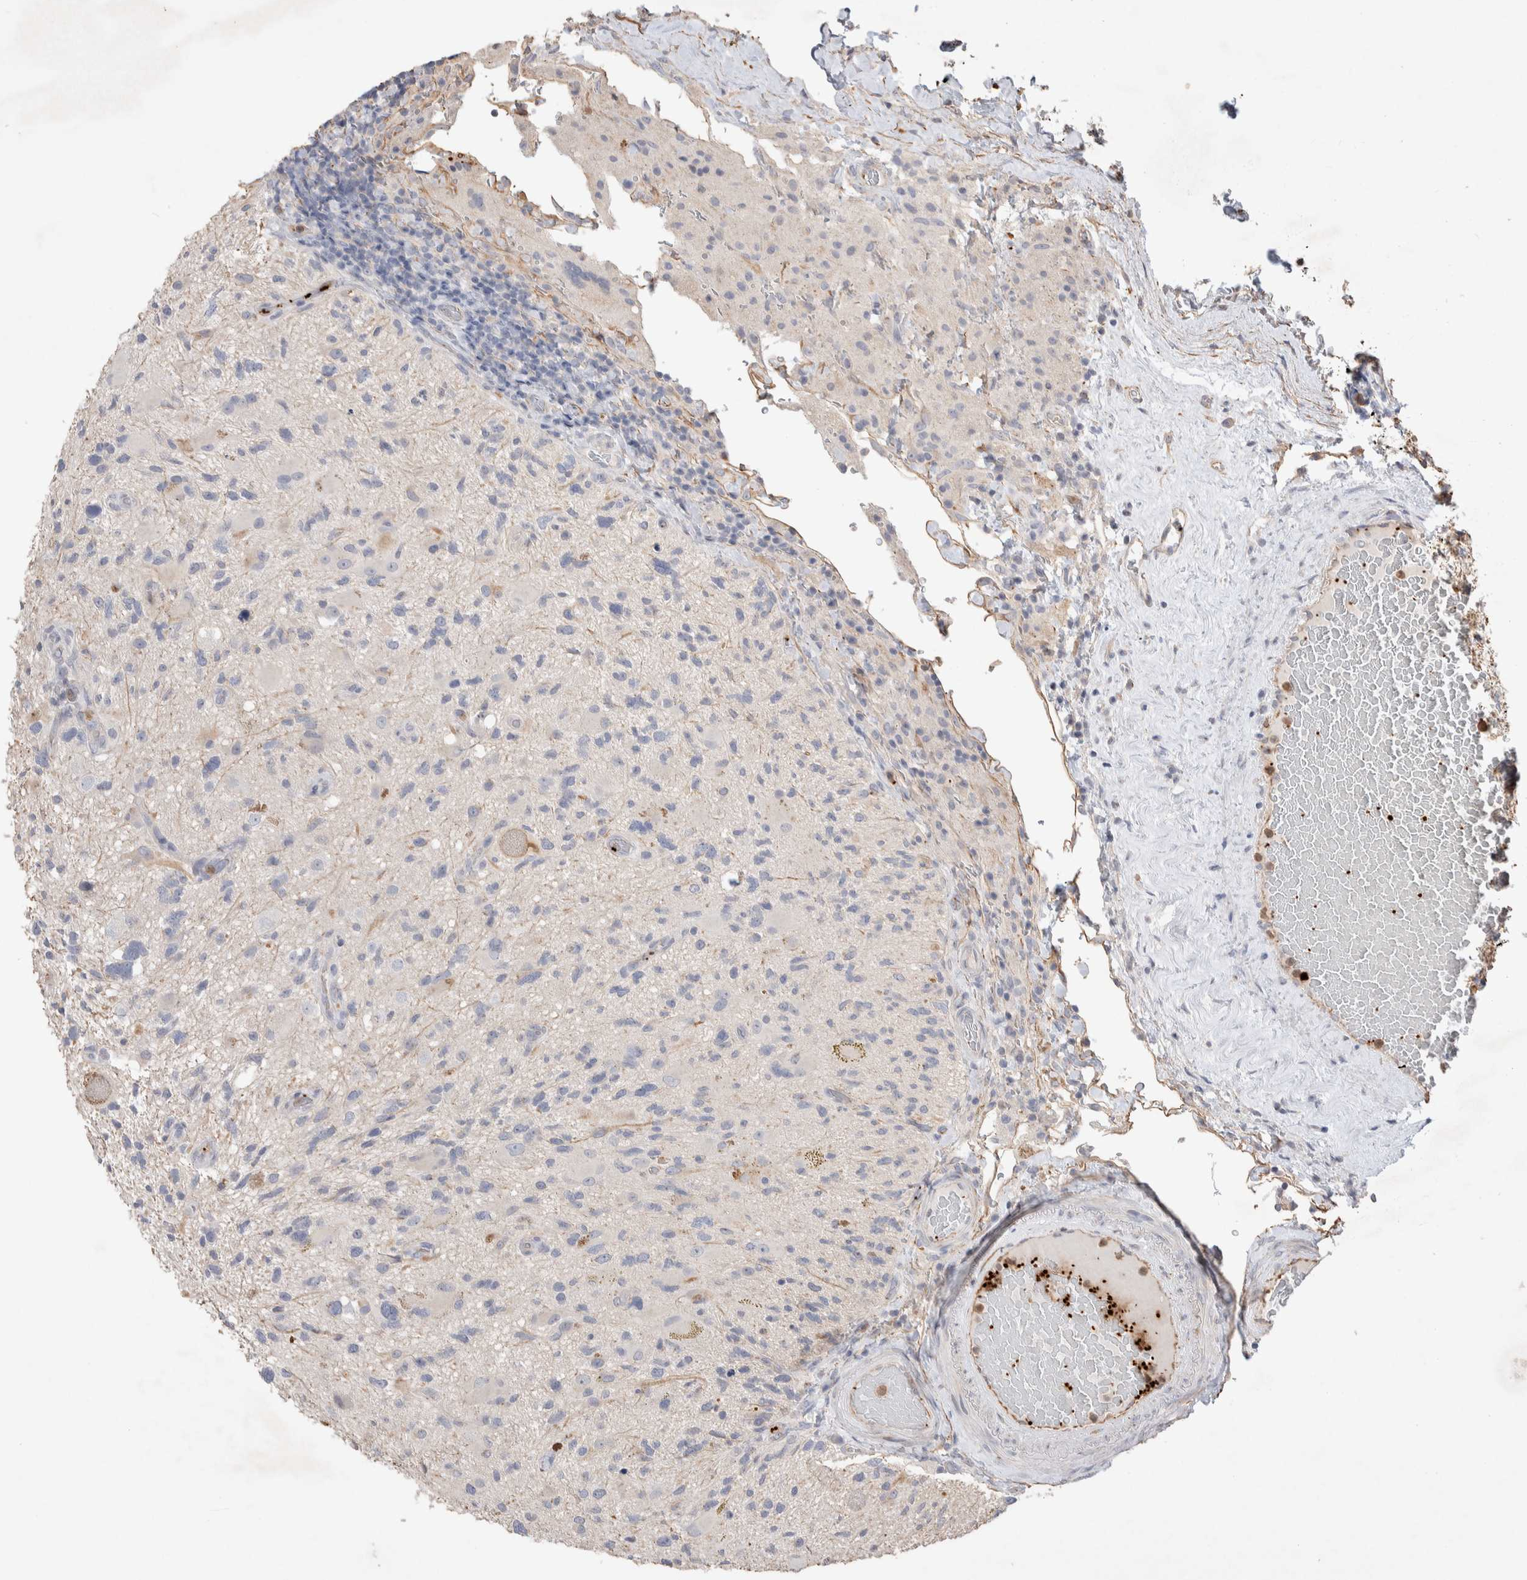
{"staining": {"intensity": "negative", "quantity": "none", "location": "none"}, "tissue": "glioma", "cell_type": "Tumor cells", "image_type": "cancer", "snomed": [{"axis": "morphology", "description": "Glioma, malignant, High grade"}, {"axis": "topography", "description": "Brain"}], "caption": "Human malignant glioma (high-grade) stained for a protein using IHC reveals no staining in tumor cells.", "gene": "FFAR2", "patient": {"sex": "male", "age": 33}}